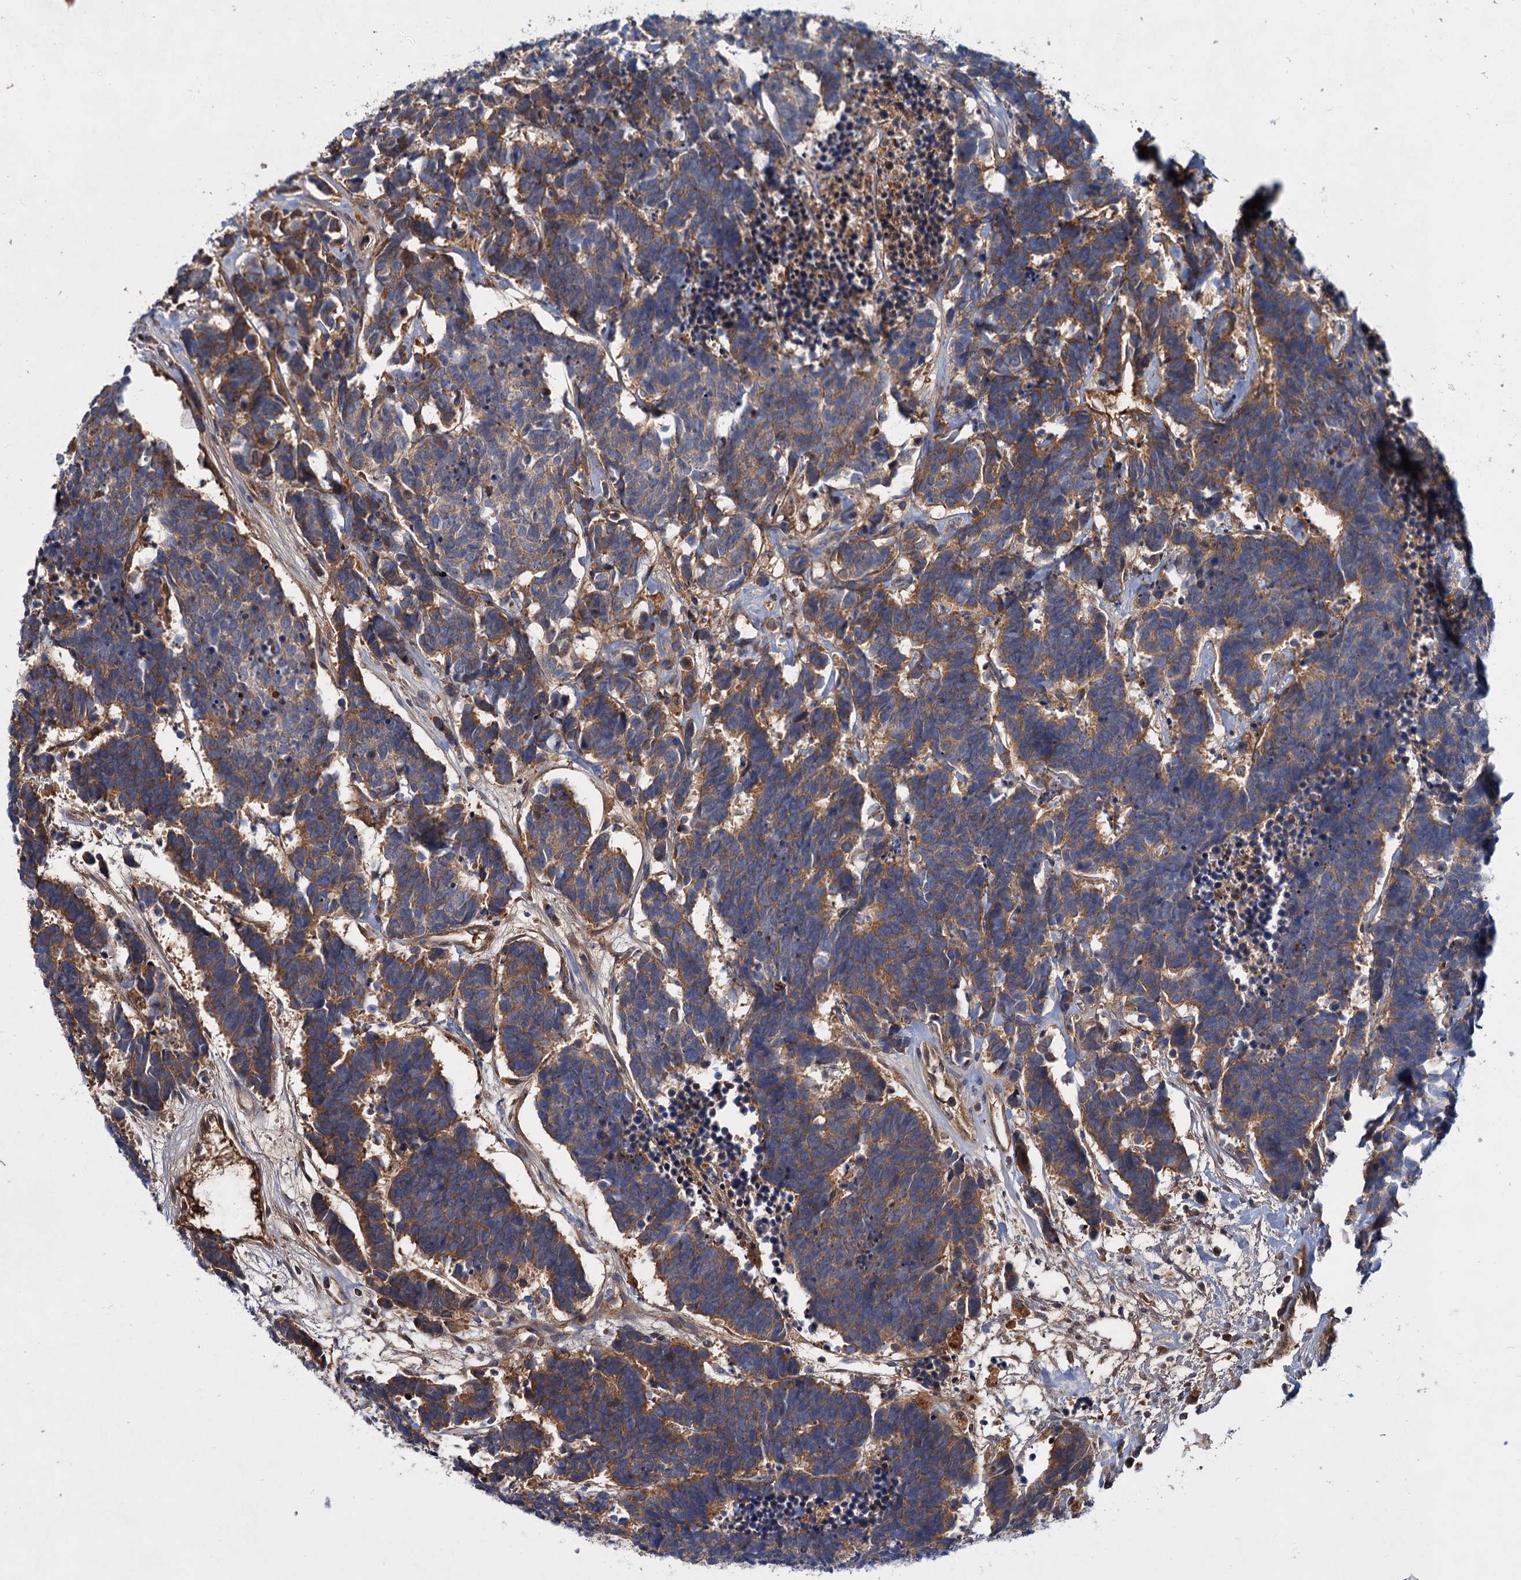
{"staining": {"intensity": "moderate", "quantity": ">75%", "location": "cytoplasmic/membranous"}, "tissue": "carcinoid", "cell_type": "Tumor cells", "image_type": "cancer", "snomed": [{"axis": "morphology", "description": "Carcinoma, NOS"}, {"axis": "morphology", "description": "Carcinoid, malignant, NOS"}, {"axis": "topography", "description": "Urinary bladder"}], "caption": "The histopathology image reveals immunohistochemical staining of carcinoid. There is moderate cytoplasmic/membranous positivity is appreciated in approximately >75% of tumor cells.", "gene": "CHRD", "patient": {"sex": "male", "age": 57}}